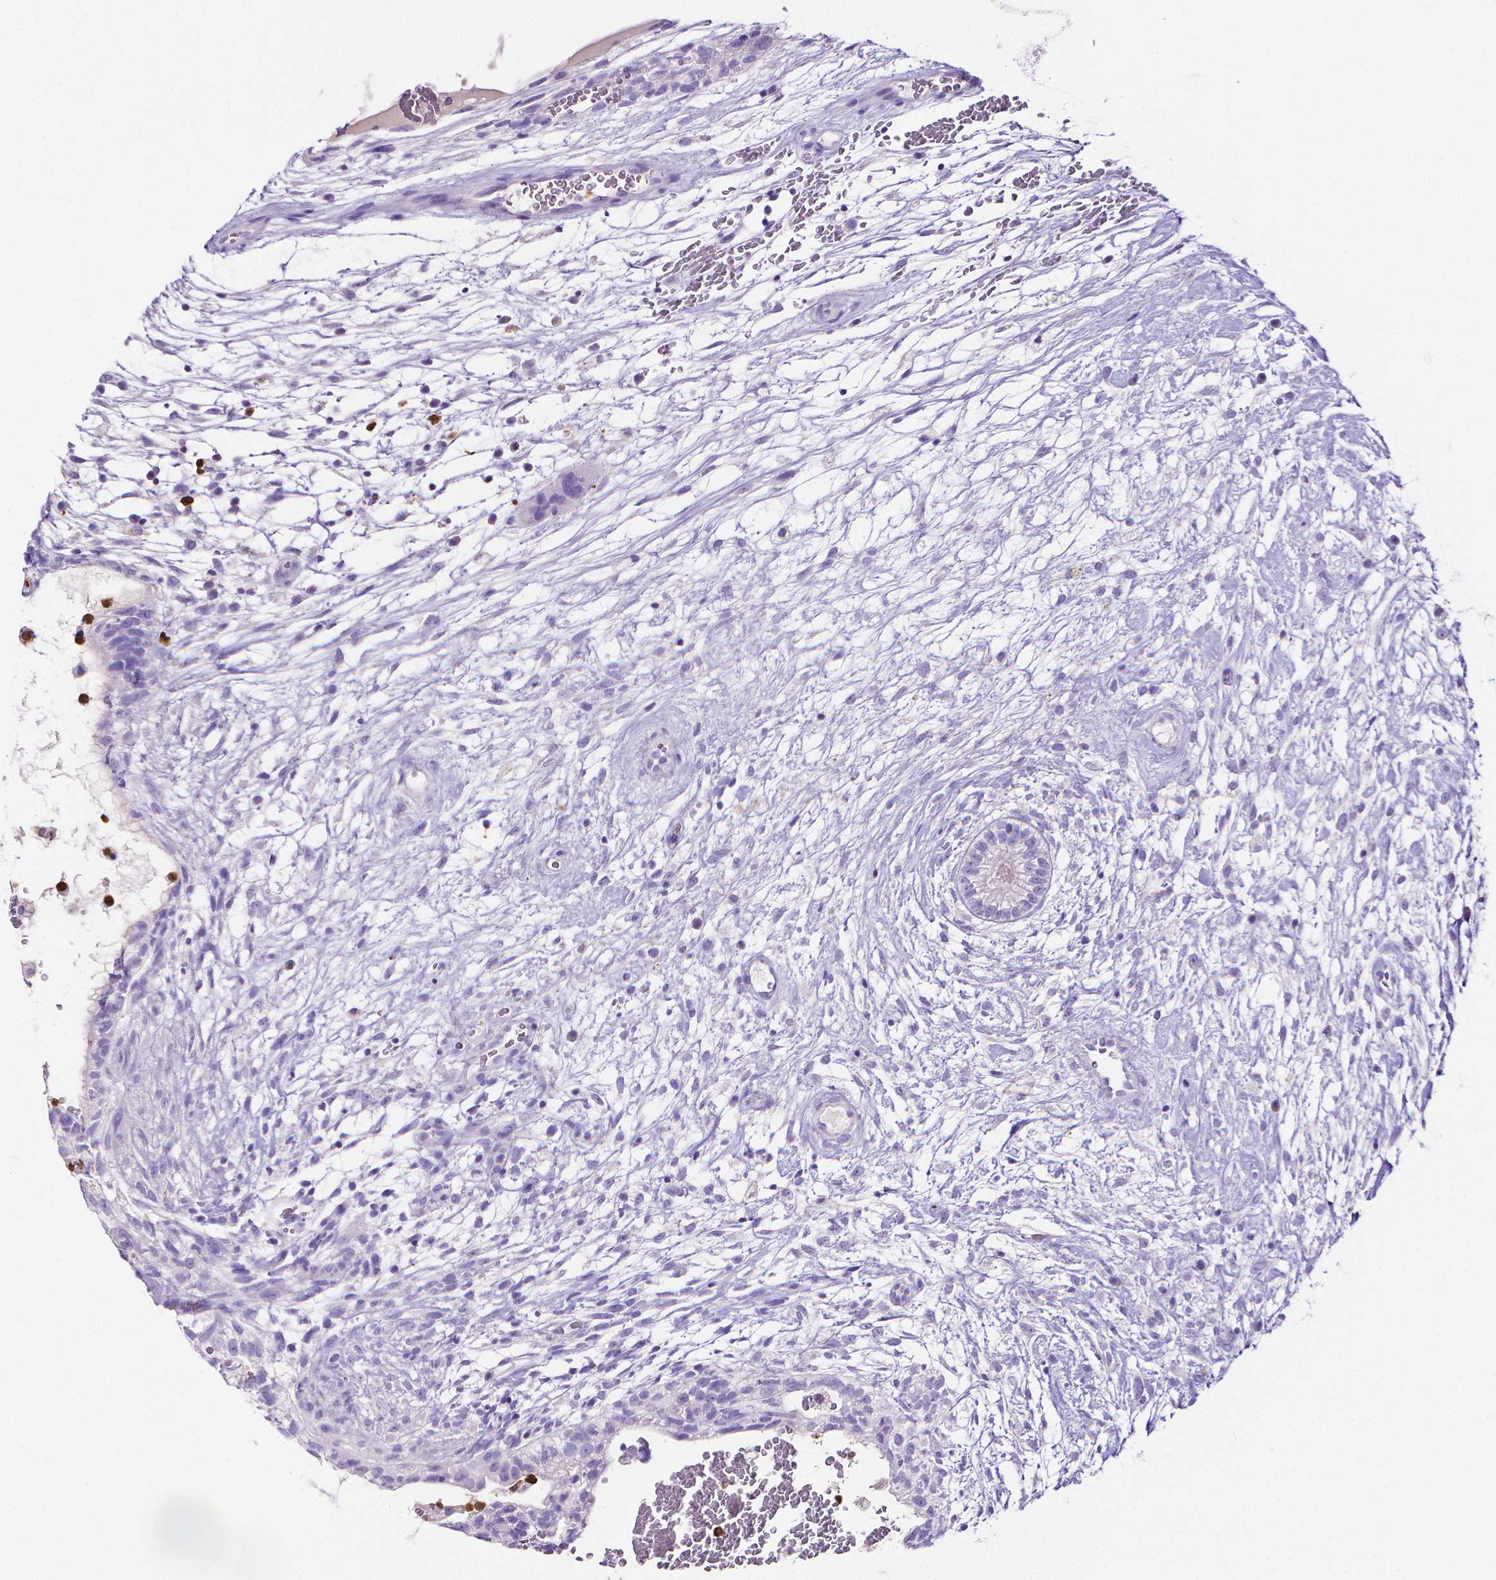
{"staining": {"intensity": "negative", "quantity": "none", "location": "none"}, "tissue": "testis cancer", "cell_type": "Tumor cells", "image_type": "cancer", "snomed": [{"axis": "morphology", "description": "Normal tissue, NOS"}, {"axis": "morphology", "description": "Carcinoma, Embryonal, NOS"}, {"axis": "topography", "description": "Testis"}], "caption": "This image is of testis cancer (embryonal carcinoma) stained with immunohistochemistry to label a protein in brown with the nuclei are counter-stained blue. There is no staining in tumor cells.", "gene": "MMP9", "patient": {"sex": "male", "age": 32}}